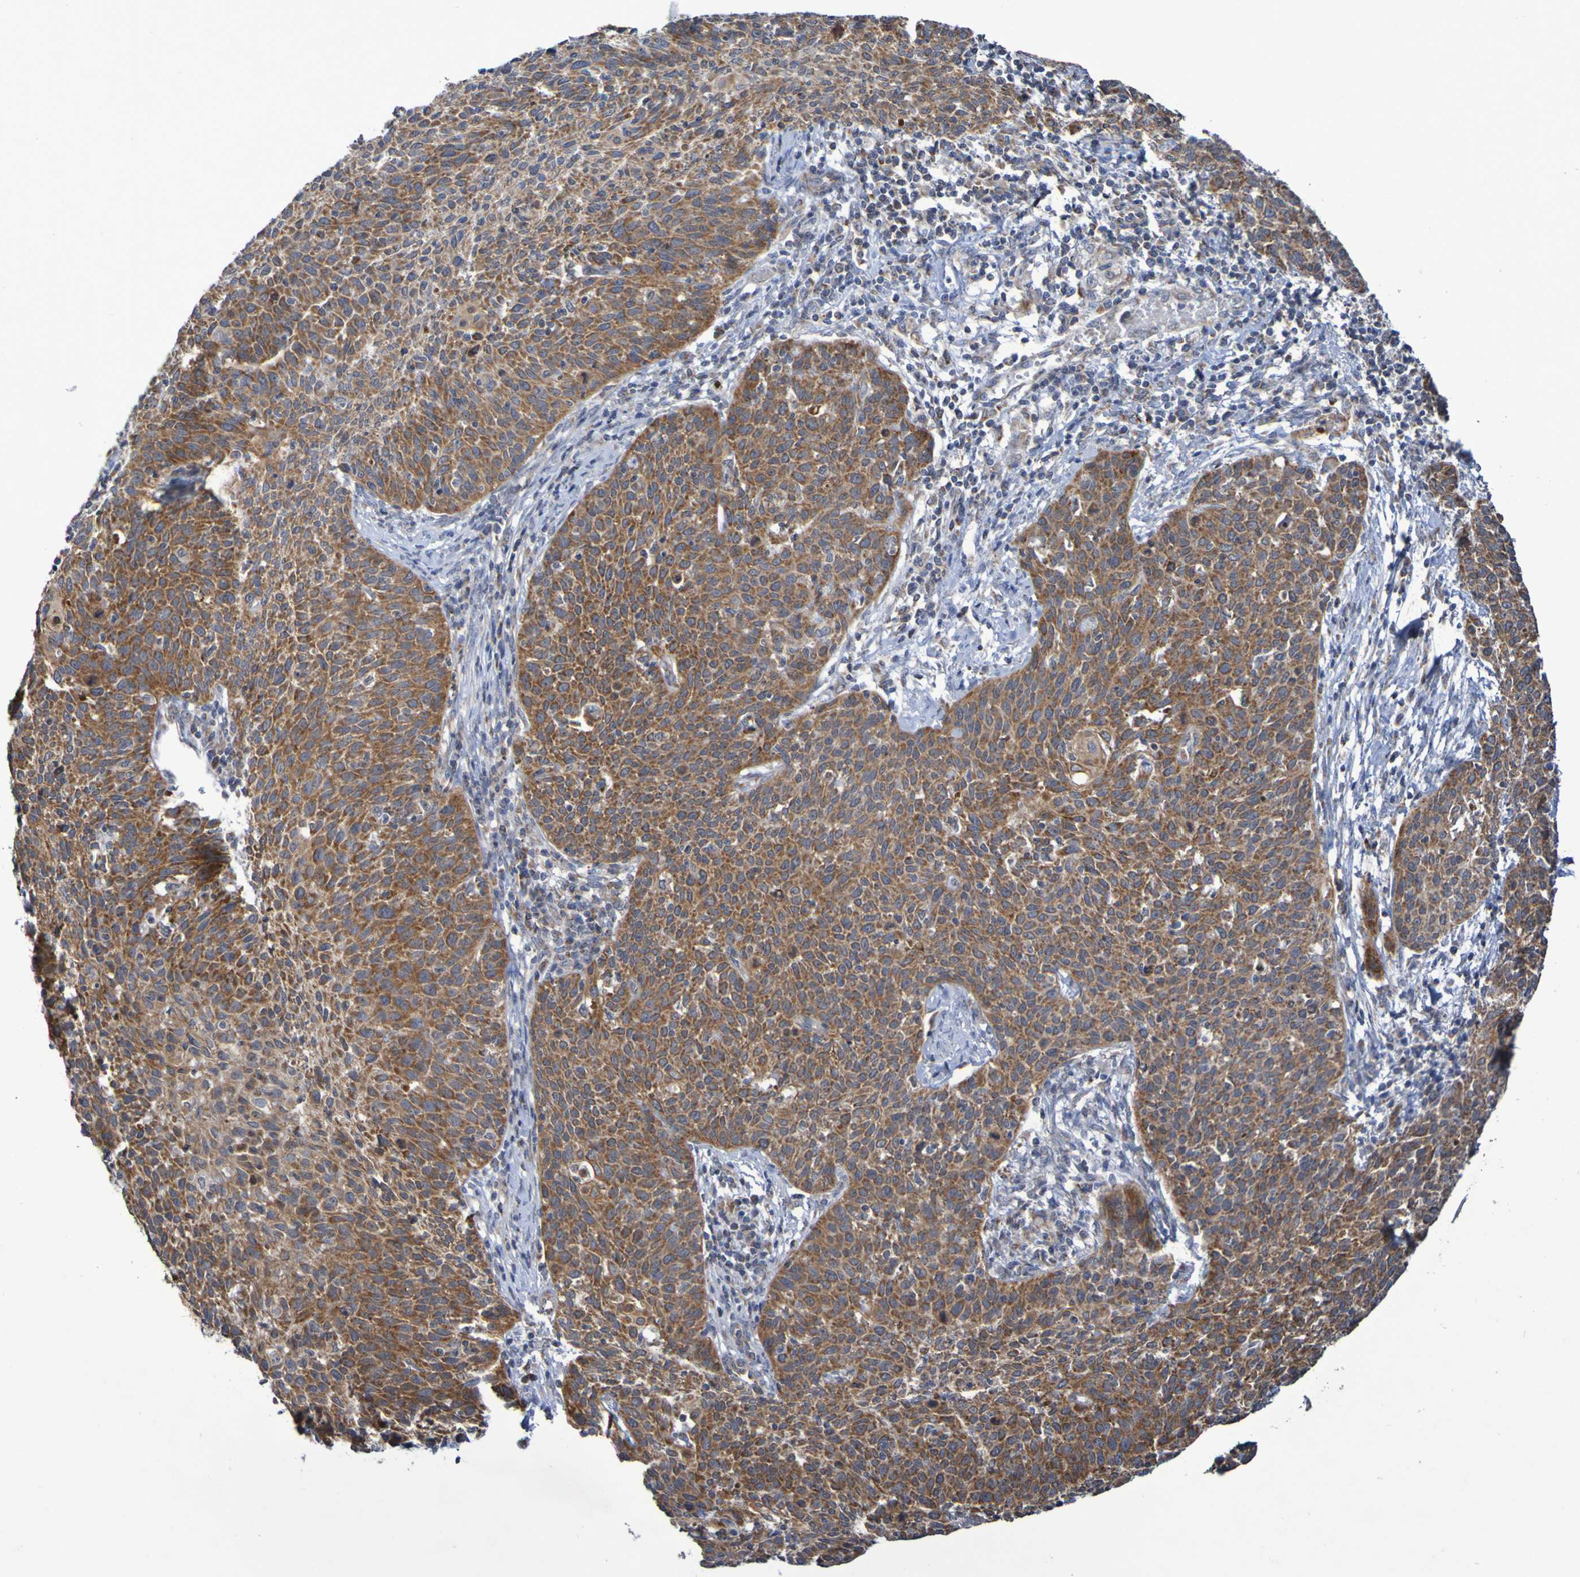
{"staining": {"intensity": "moderate", "quantity": ">75%", "location": "cytoplasmic/membranous"}, "tissue": "cervical cancer", "cell_type": "Tumor cells", "image_type": "cancer", "snomed": [{"axis": "morphology", "description": "Squamous cell carcinoma, NOS"}, {"axis": "topography", "description": "Cervix"}], "caption": "A high-resolution histopathology image shows IHC staining of cervical cancer, which shows moderate cytoplasmic/membranous positivity in approximately >75% of tumor cells.", "gene": "DVL1", "patient": {"sex": "female", "age": 38}}